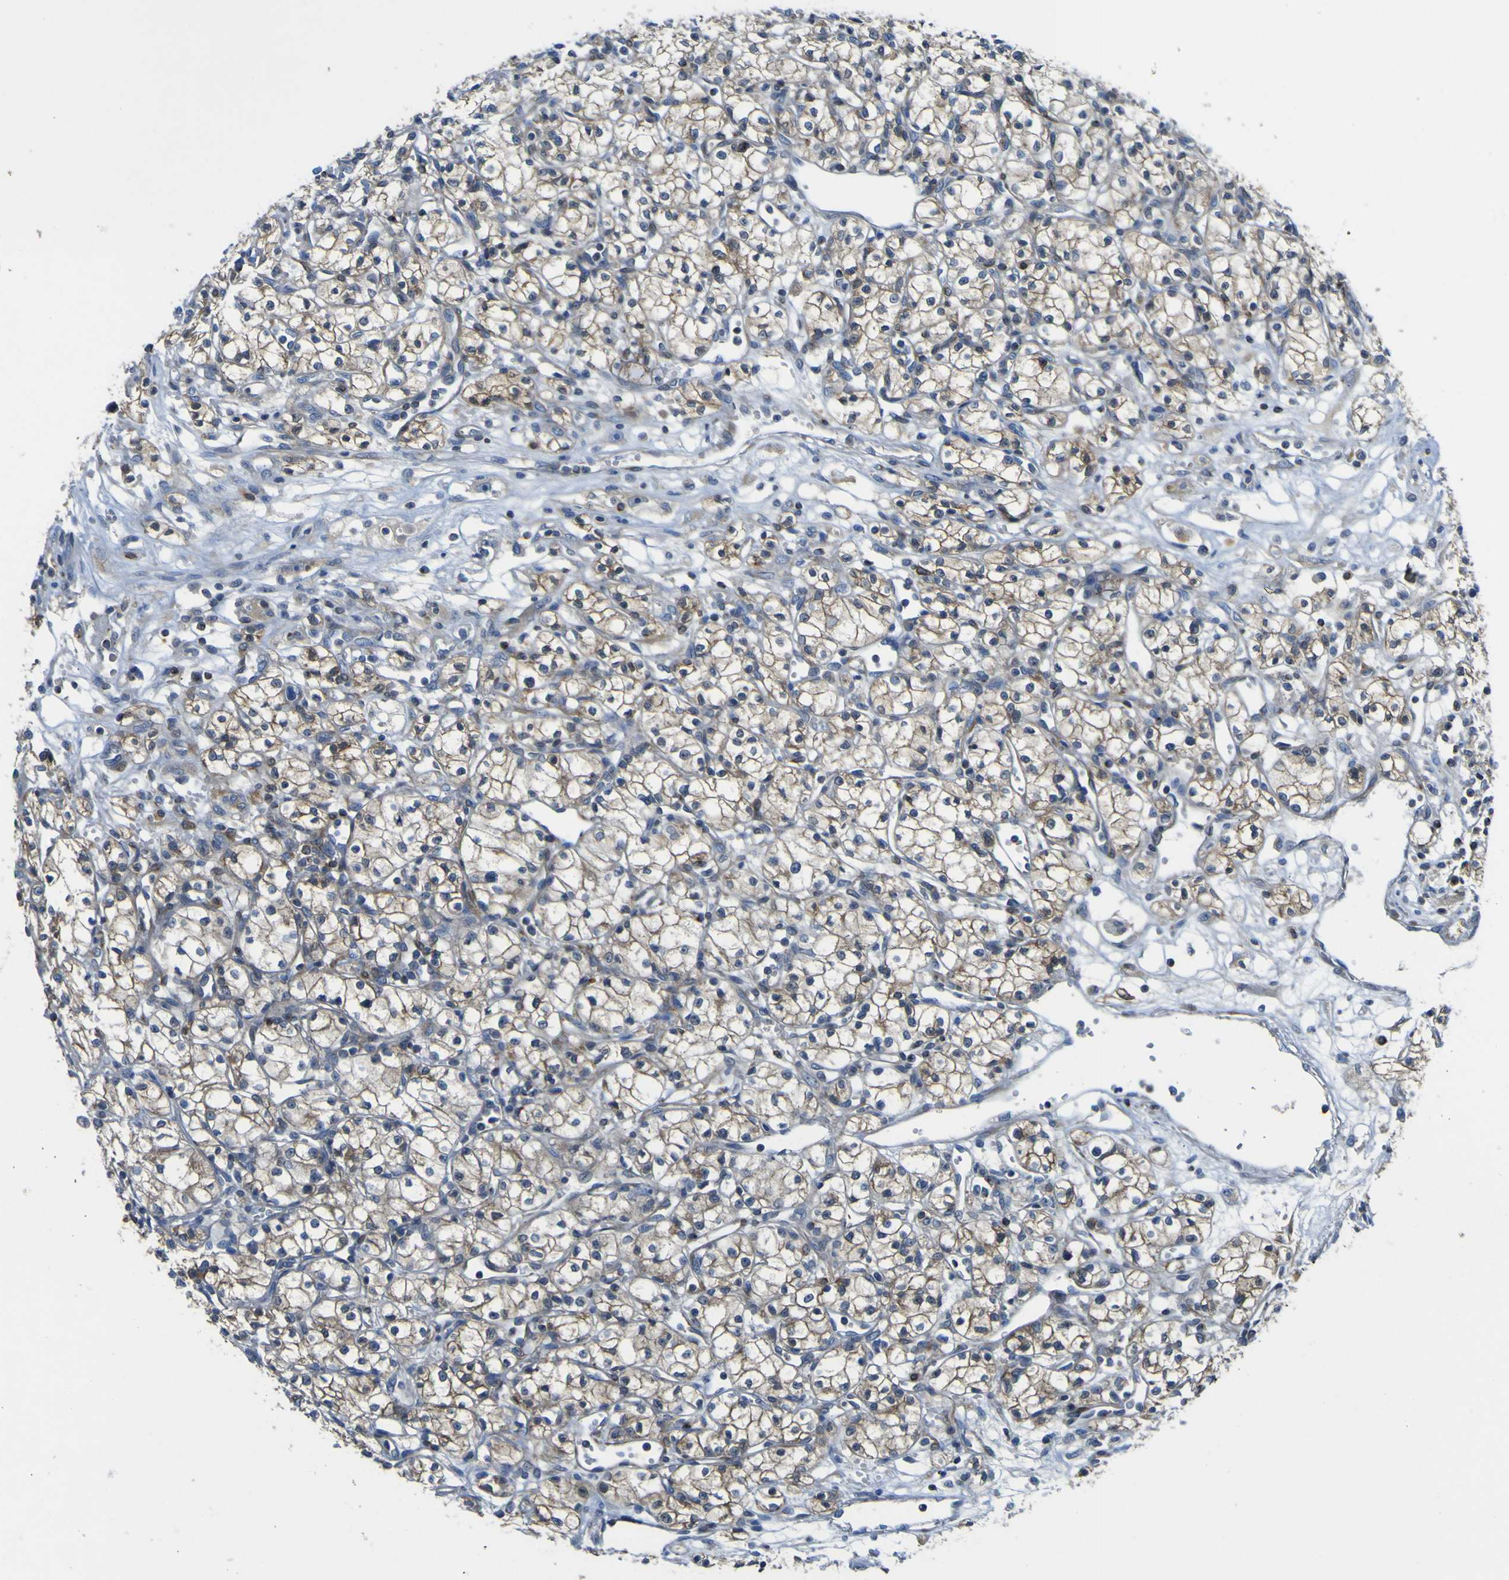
{"staining": {"intensity": "moderate", "quantity": "25%-75%", "location": "cytoplasmic/membranous"}, "tissue": "renal cancer", "cell_type": "Tumor cells", "image_type": "cancer", "snomed": [{"axis": "morphology", "description": "Normal tissue, NOS"}, {"axis": "morphology", "description": "Adenocarcinoma, NOS"}, {"axis": "topography", "description": "Kidney"}], "caption": "This is a micrograph of IHC staining of renal adenocarcinoma, which shows moderate staining in the cytoplasmic/membranous of tumor cells.", "gene": "EML2", "patient": {"sex": "male", "age": 59}}